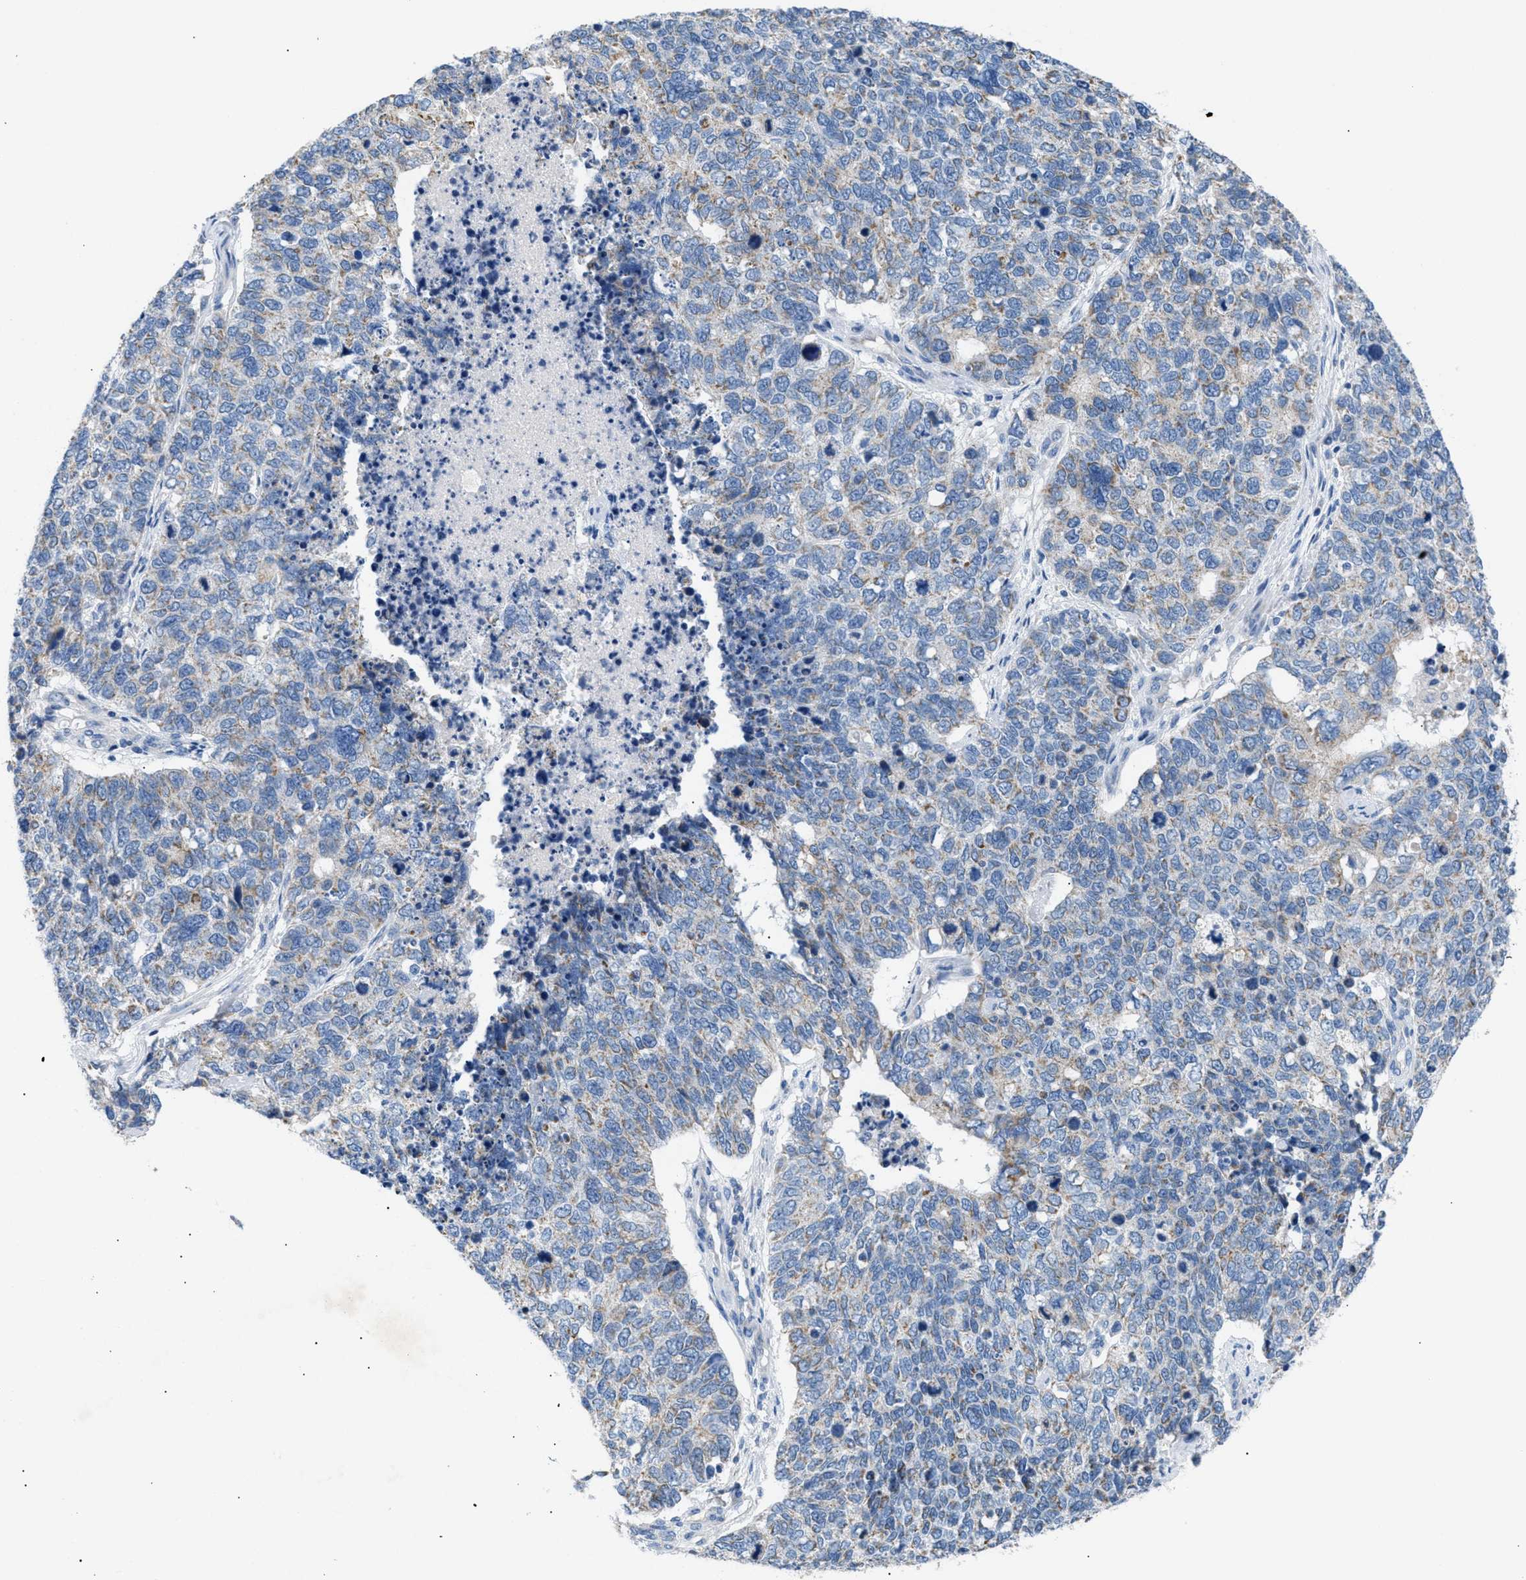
{"staining": {"intensity": "moderate", "quantity": "<25%", "location": "cytoplasmic/membranous"}, "tissue": "cervical cancer", "cell_type": "Tumor cells", "image_type": "cancer", "snomed": [{"axis": "morphology", "description": "Squamous cell carcinoma, NOS"}, {"axis": "topography", "description": "Cervix"}], "caption": "About <25% of tumor cells in squamous cell carcinoma (cervical) reveal moderate cytoplasmic/membranous protein positivity as visualized by brown immunohistochemical staining.", "gene": "ILDR1", "patient": {"sex": "female", "age": 63}}